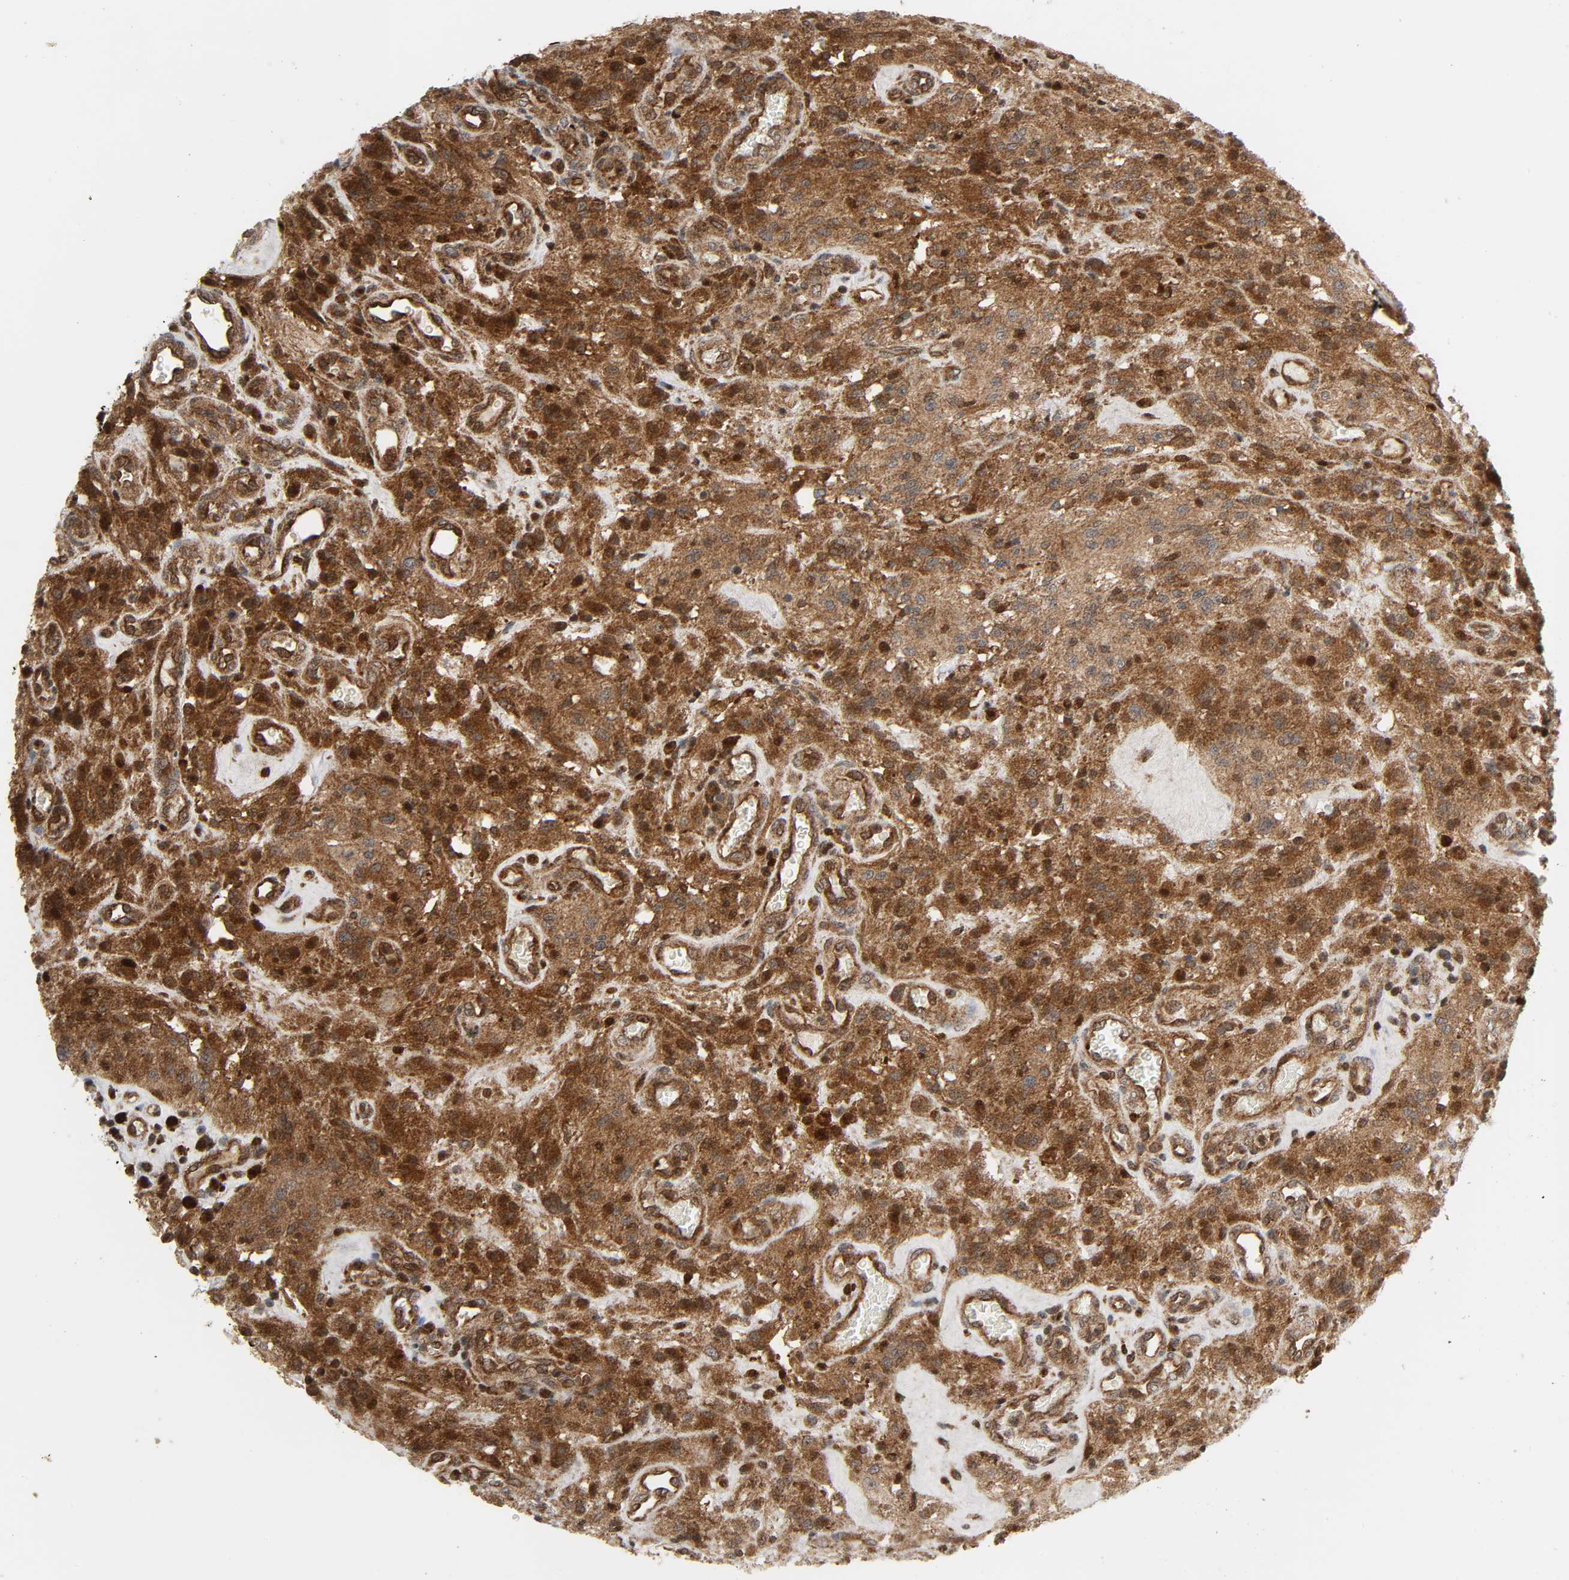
{"staining": {"intensity": "strong", "quantity": ">75%", "location": "cytoplasmic/membranous,nuclear"}, "tissue": "glioma", "cell_type": "Tumor cells", "image_type": "cancer", "snomed": [{"axis": "morphology", "description": "Normal tissue, NOS"}, {"axis": "morphology", "description": "Glioma, malignant, High grade"}, {"axis": "topography", "description": "Cerebral cortex"}], "caption": "Protein expression analysis of glioma demonstrates strong cytoplasmic/membranous and nuclear staining in approximately >75% of tumor cells.", "gene": "CHUK", "patient": {"sex": "male", "age": 56}}